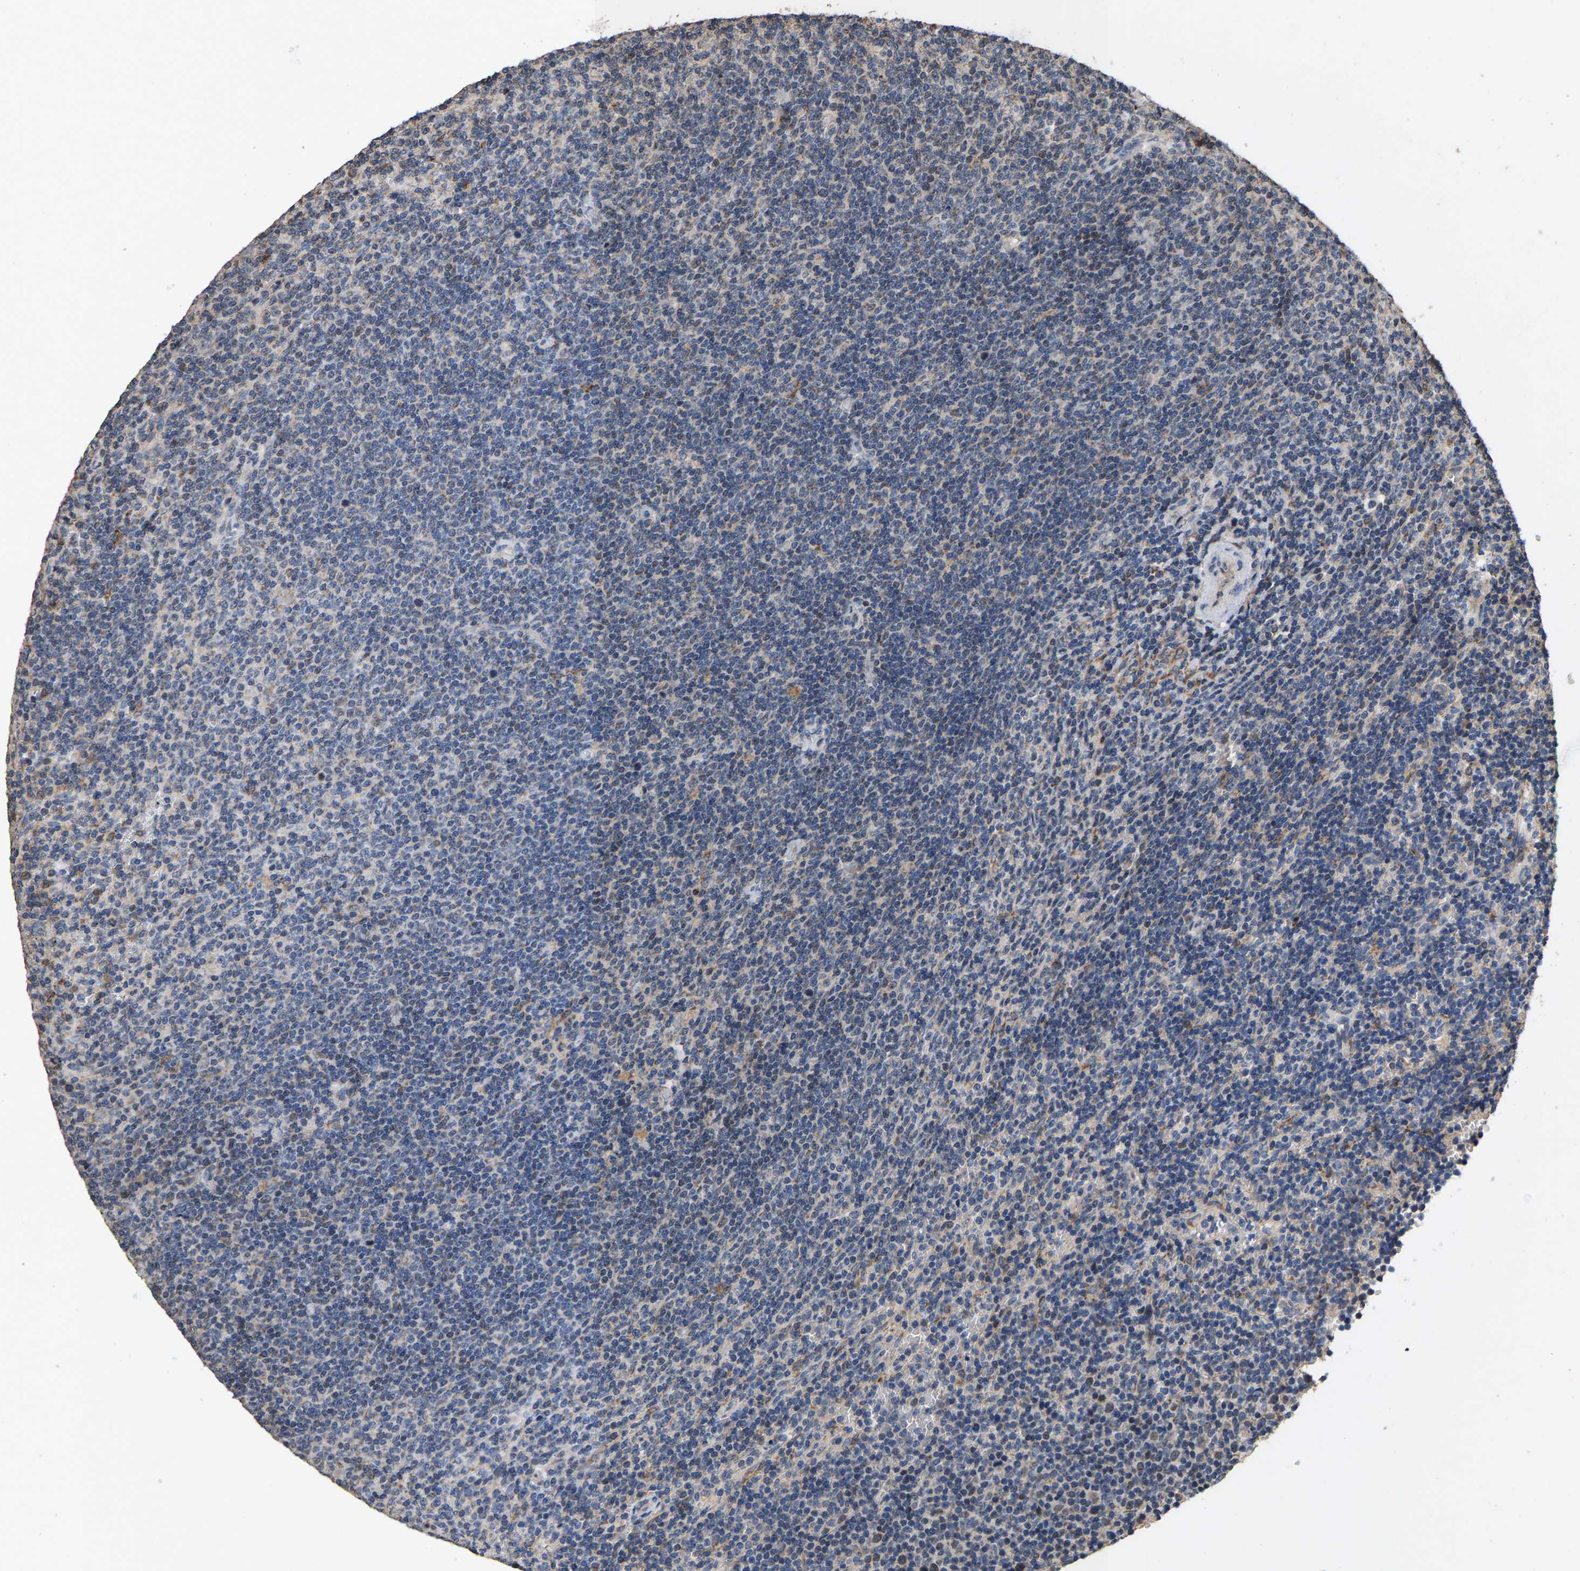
{"staining": {"intensity": "negative", "quantity": "none", "location": "none"}, "tissue": "lymphoma", "cell_type": "Tumor cells", "image_type": "cancer", "snomed": [{"axis": "morphology", "description": "Malignant lymphoma, non-Hodgkin's type, Low grade"}, {"axis": "topography", "description": "Spleen"}], "caption": "Immunohistochemistry photomicrograph of human lymphoma stained for a protein (brown), which exhibits no expression in tumor cells. The staining was performed using DAB to visualize the protein expression in brown, while the nuclei were stained in blue with hematoxylin (Magnification: 20x).", "gene": "TDRKH", "patient": {"sex": "female", "age": 50}}